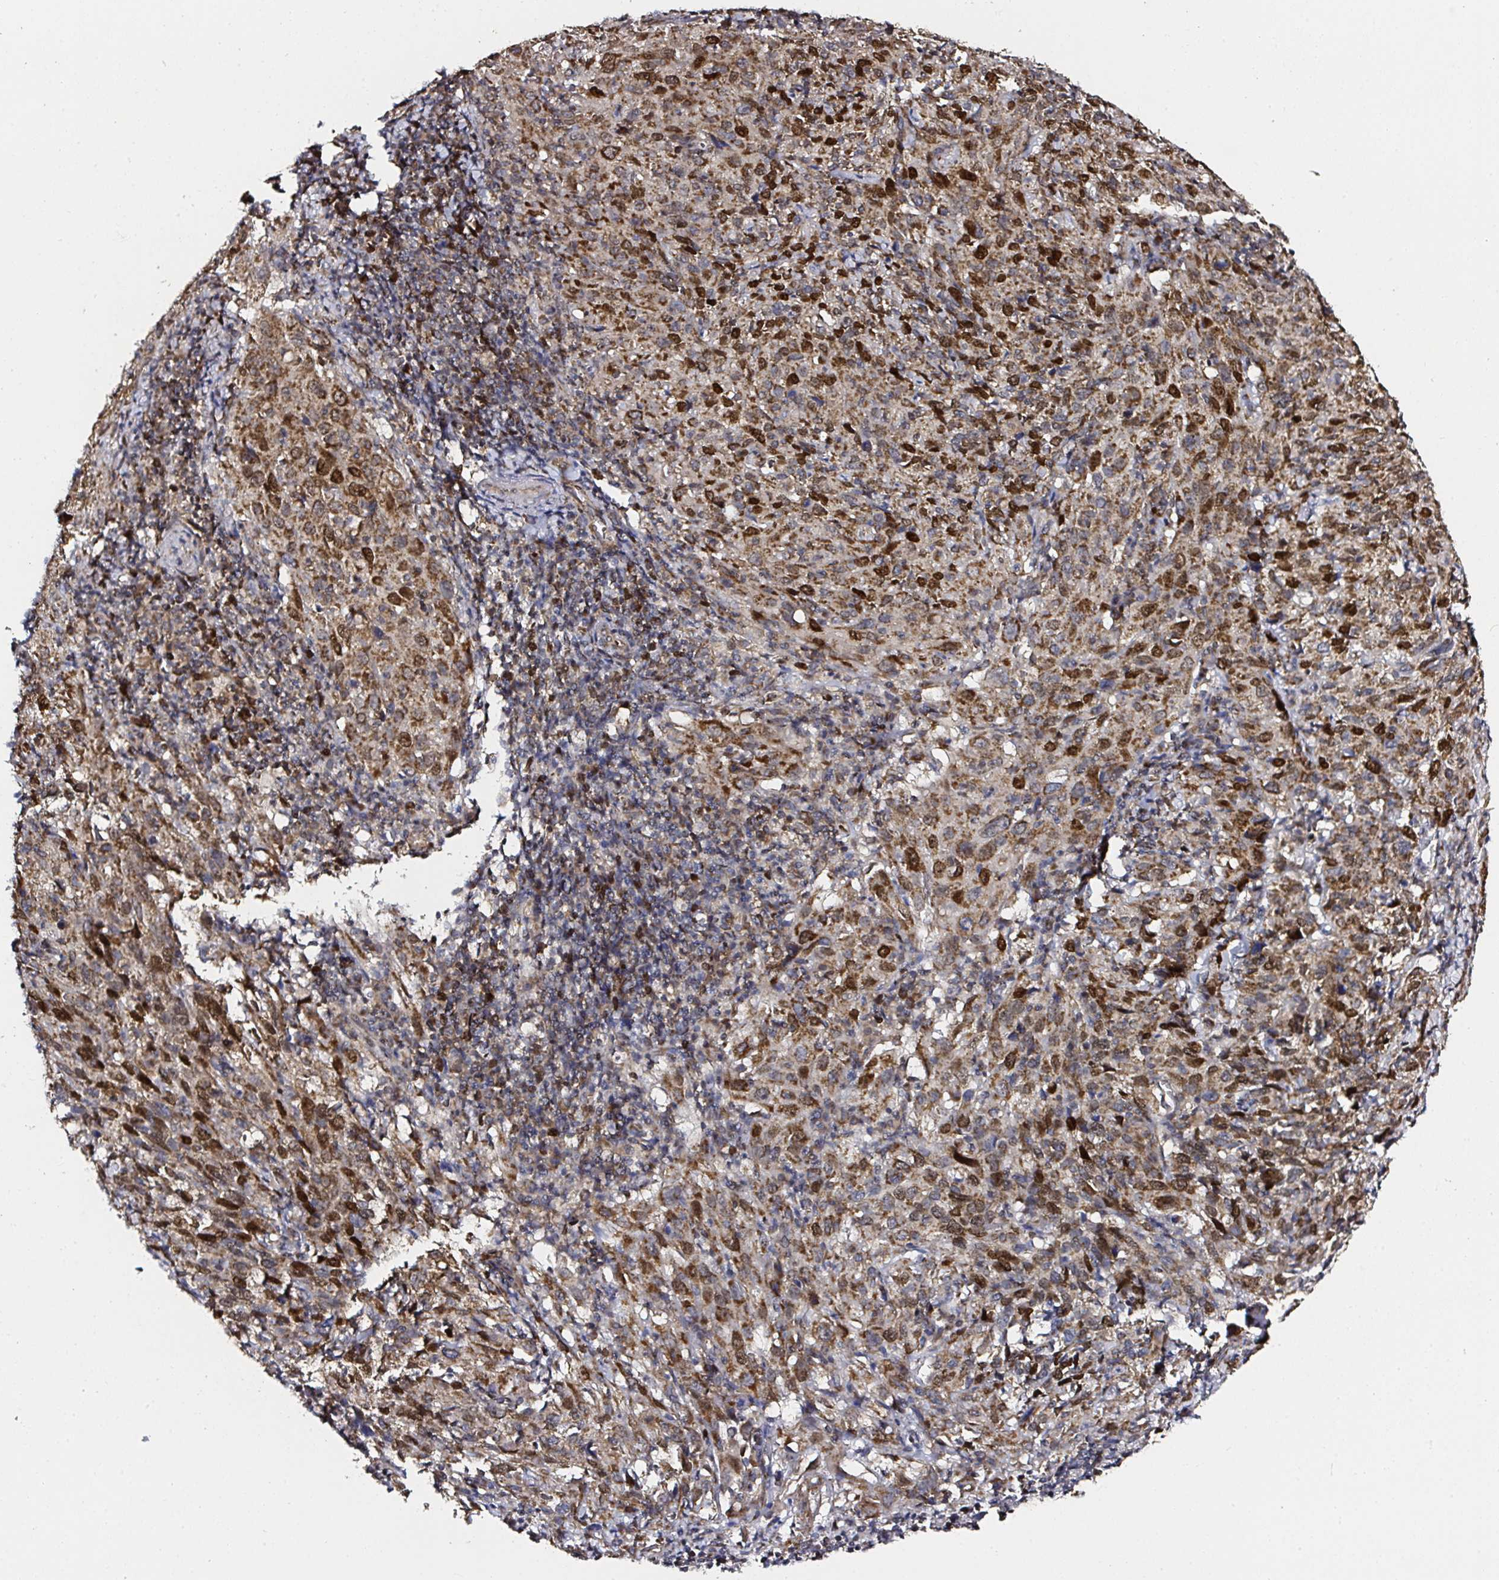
{"staining": {"intensity": "strong", "quantity": ">75%", "location": "cytoplasmic/membranous"}, "tissue": "cervical cancer", "cell_type": "Tumor cells", "image_type": "cancer", "snomed": [{"axis": "morphology", "description": "Squamous cell carcinoma, NOS"}, {"axis": "topography", "description": "Cervix"}], "caption": "The image reveals immunohistochemical staining of cervical squamous cell carcinoma. There is strong cytoplasmic/membranous expression is present in approximately >75% of tumor cells.", "gene": "ATAD3B", "patient": {"sex": "female", "age": 51}}